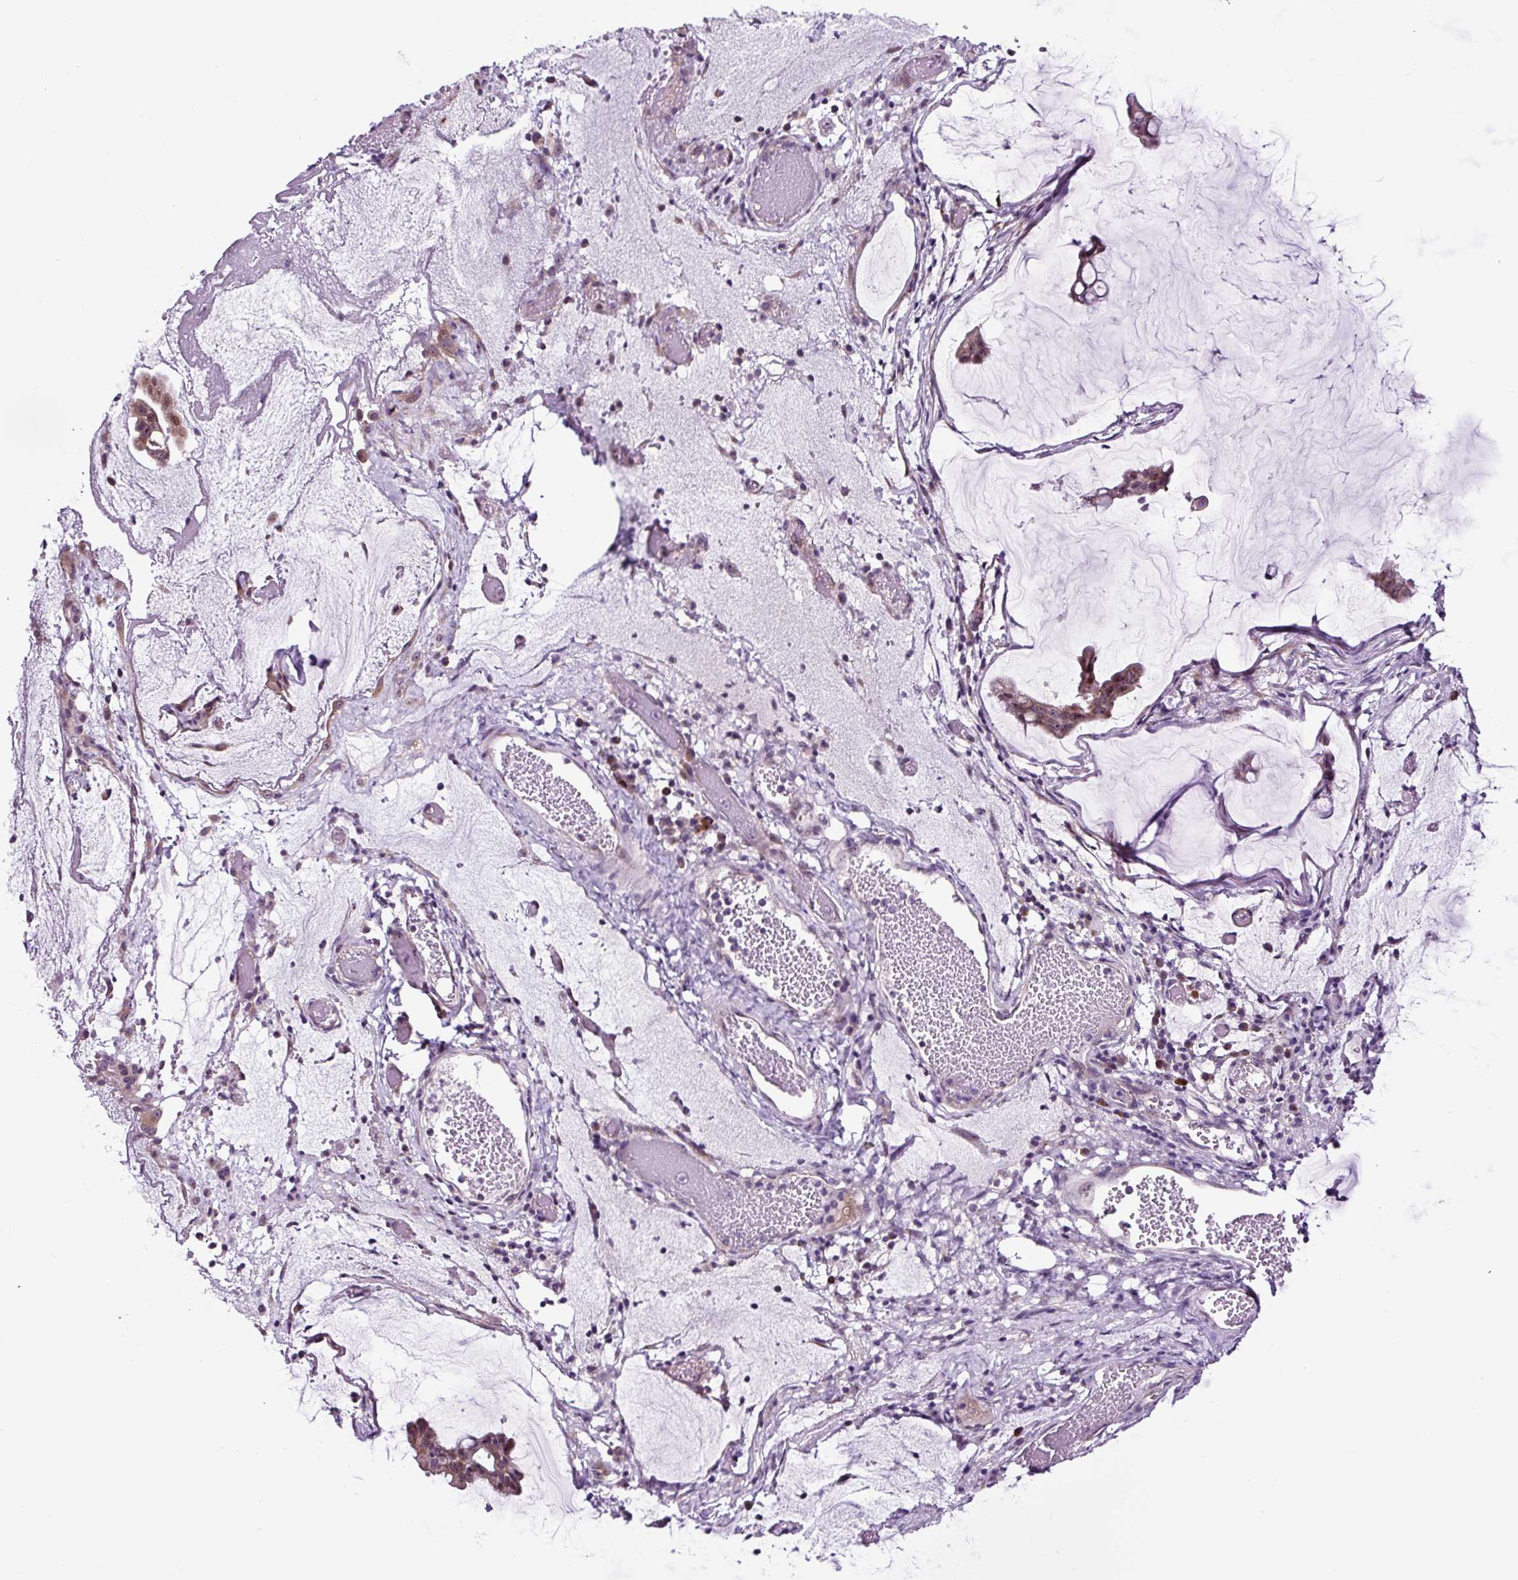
{"staining": {"intensity": "weak", "quantity": ">75%", "location": "cytoplasmic/membranous,nuclear"}, "tissue": "ovarian cancer", "cell_type": "Tumor cells", "image_type": "cancer", "snomed": [{"axis": "morphology", "description": "Cystadenocarcinoma, mucinous, NOS"}, {"axis": "topography", "description": "Ovary"}], "caption": "Weak cytoplasmic/membranous and nuclear positivity for a protein is seen in about >75% of tumor cells of mucinous cystadenocarcinoma (ovarian) using immunohistochemistry.", "gene": "NOM1", "patient": {"sex": "female", "age": 73}}